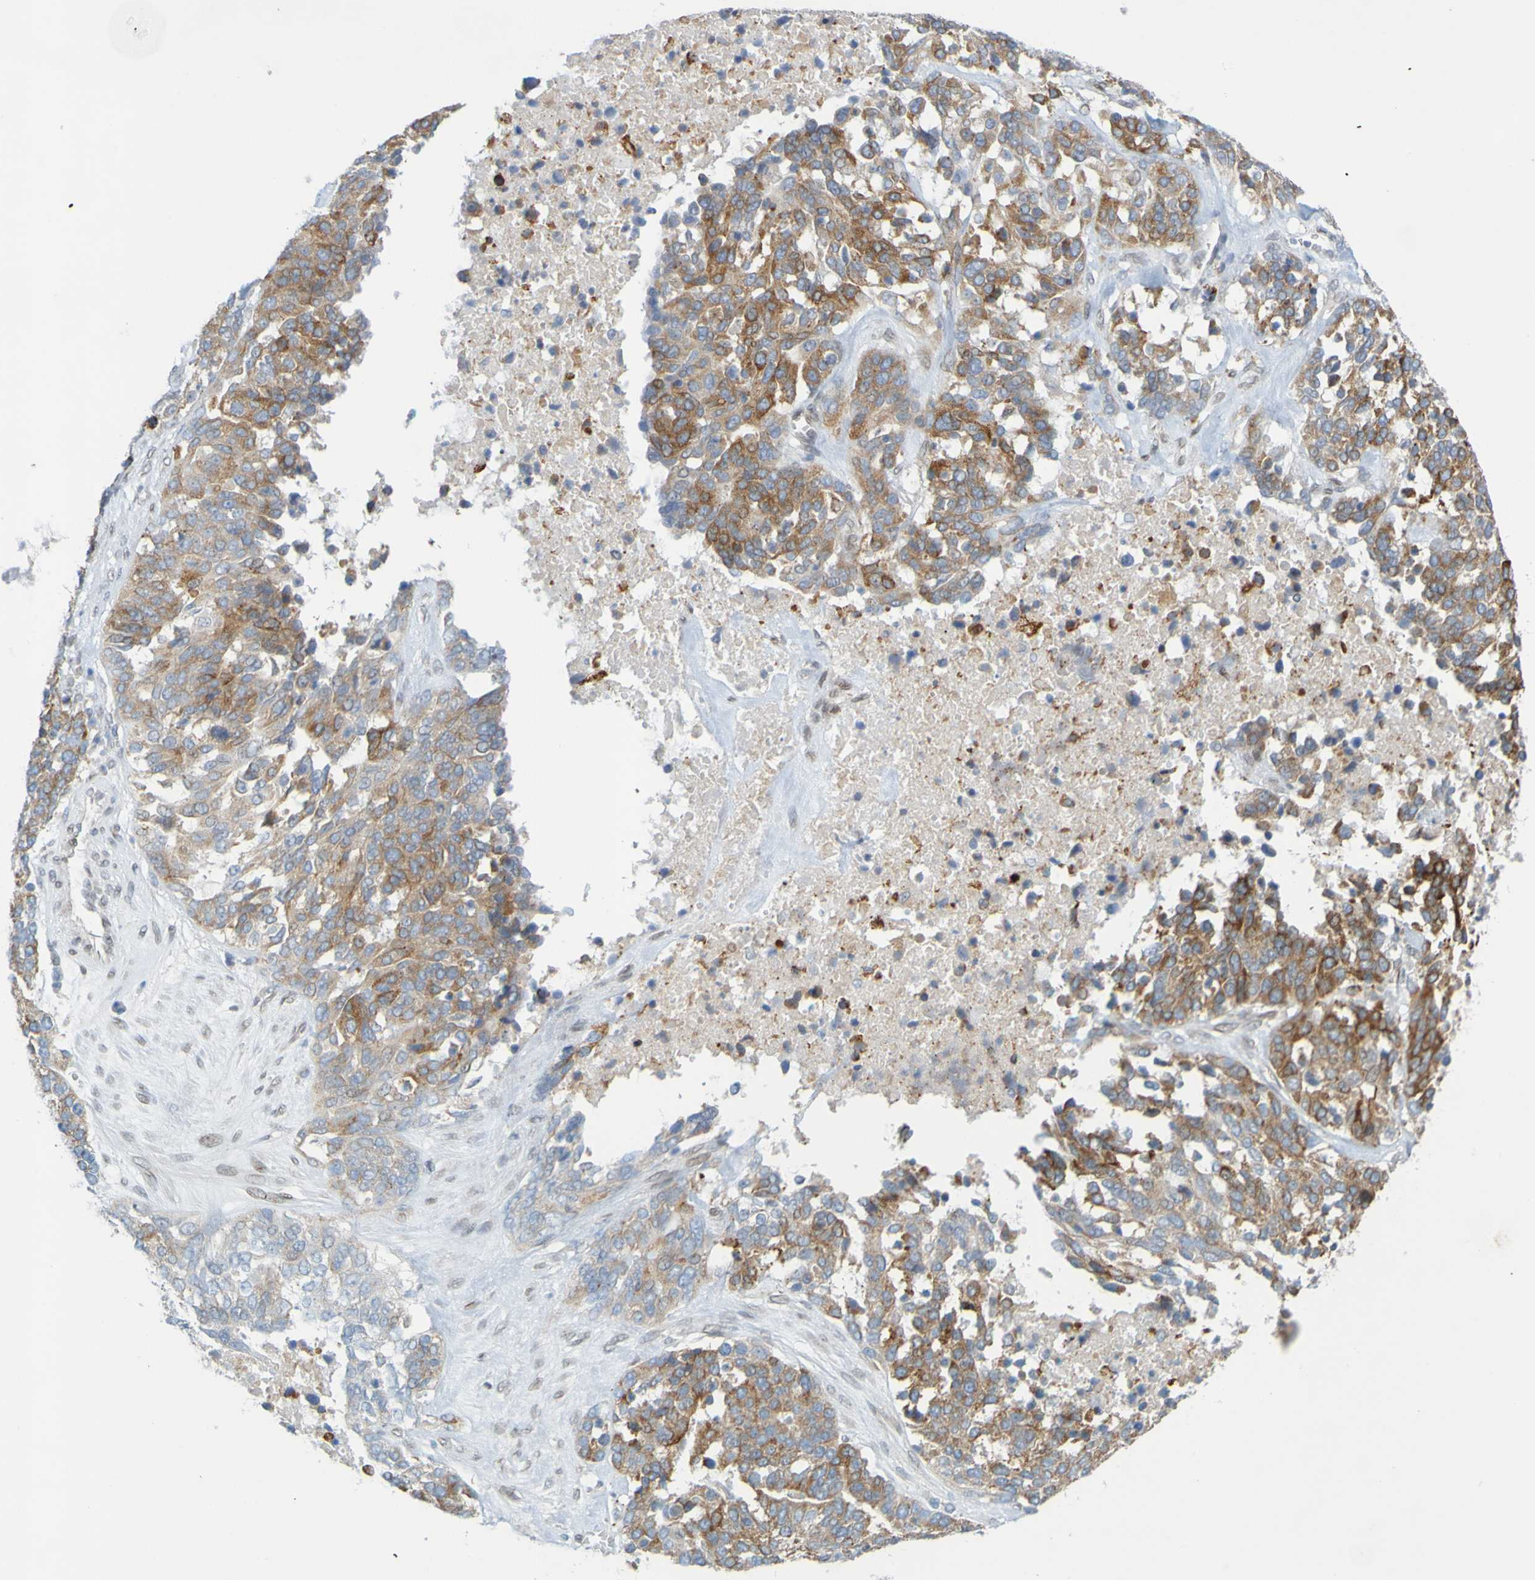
{"staining": {"intensity": "moderate", "quantity": ">75%", "location": "cytoplasmic/membranous"}, "tissue": "ovarian cancer", "cell_type": "Tumor cells", "image_type": "cancer", "snomed": [{"axis": "morphology", "description": "Cystadenocarcinoma, serous, NOS"}, {"axis": "topography", "description": "Ovary"}], "caption": "Immunohistochemical staining of human ovarian cancer (serous cystadenocarcinoma) displays medium levels of moderate cytoplasmic/membranous expression in about >75% of tumor cells.", "gene": "MAG", "patient": {"sex": "female", "age": 44}}